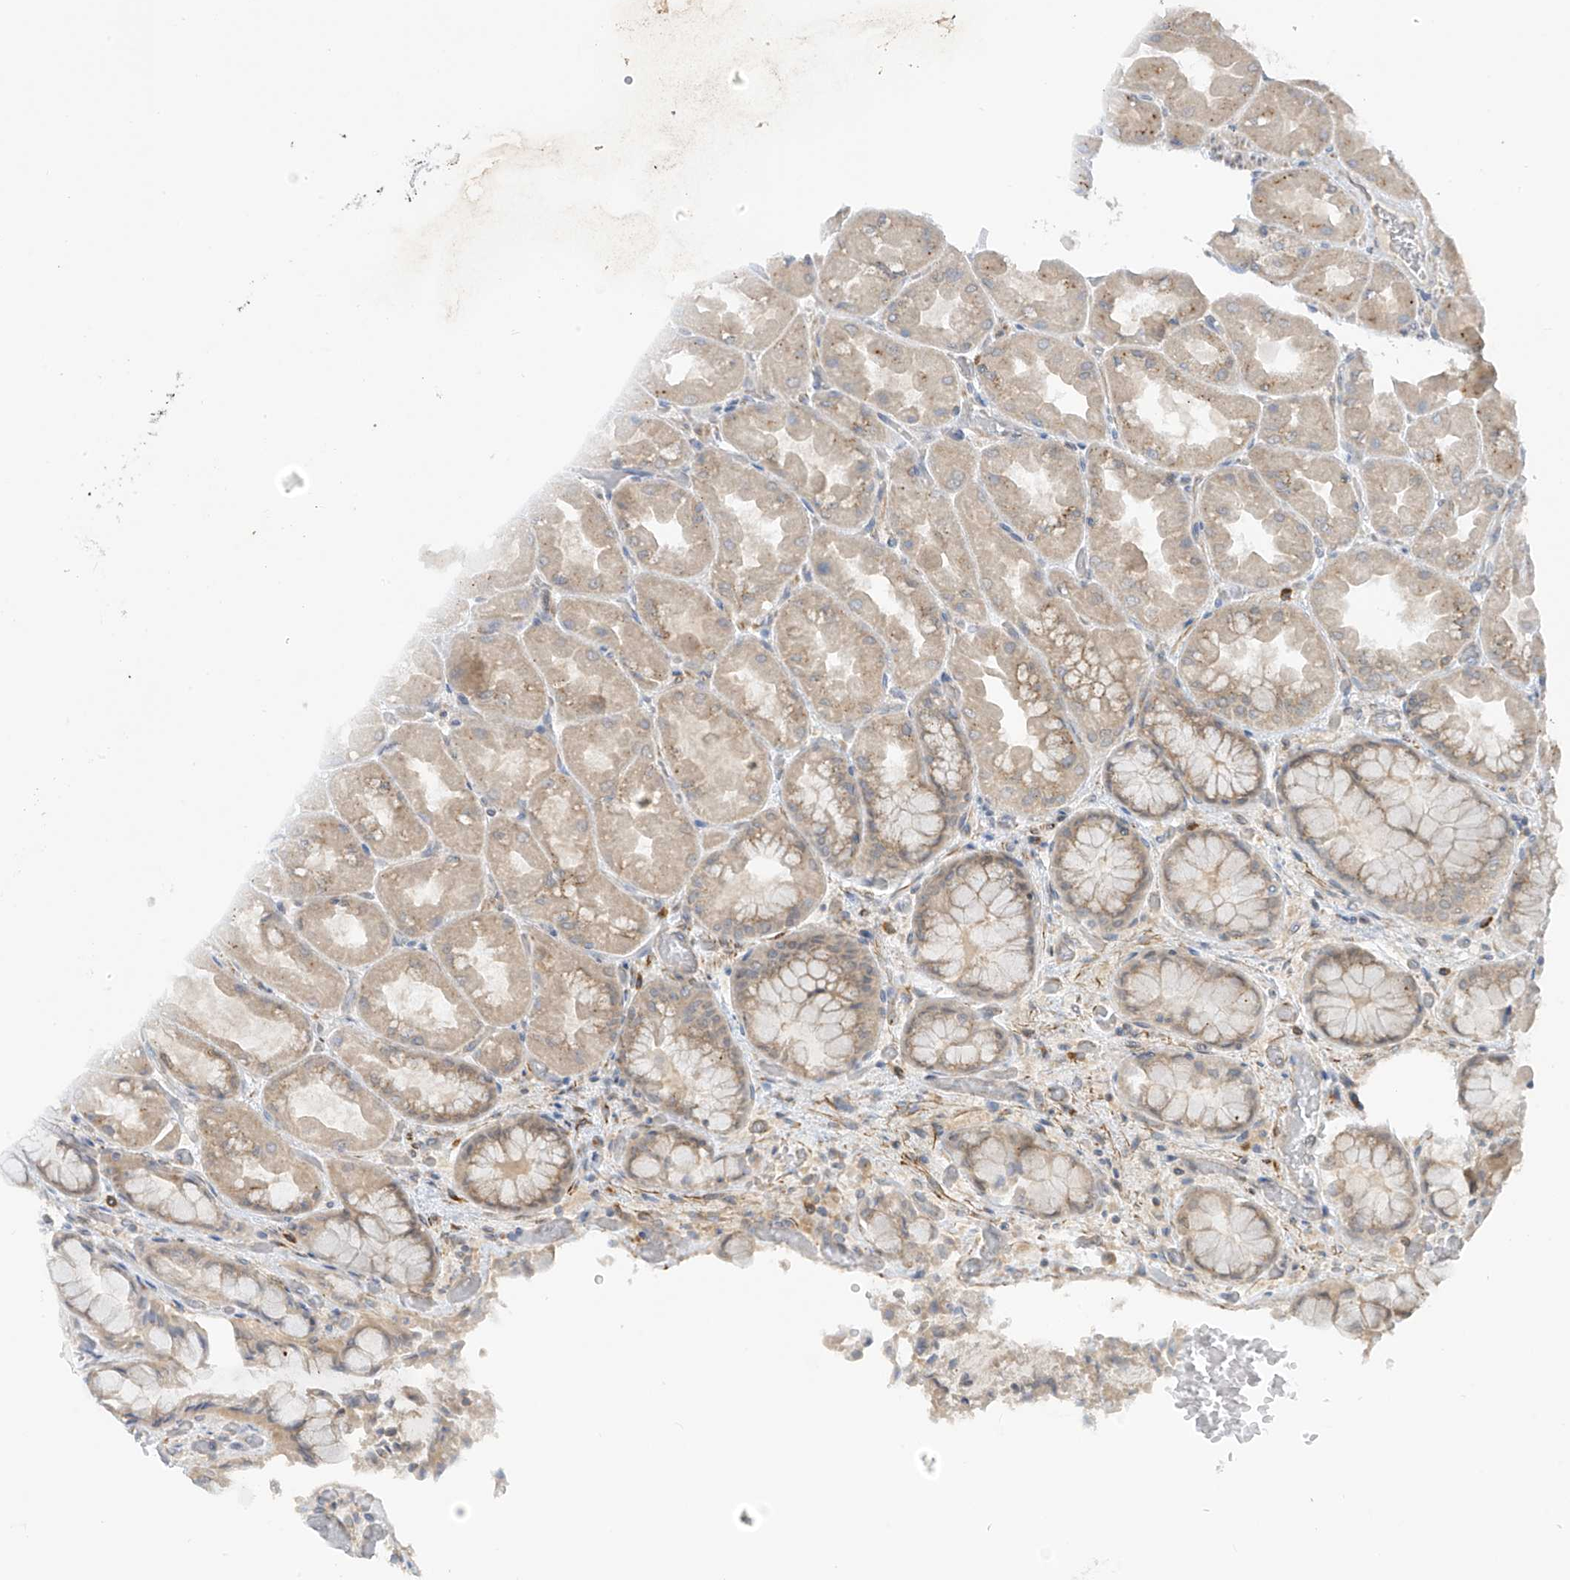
{"staining": {"intensity": "moderate", "quantity": "25%-75%", "location": "cytoplasmic/membranous"}, "tissue": "stomach", "cell_type": "Glandular cells", "image_type": "normal", "snomed": [{"axis": "morphology", "description": "Normal tissue, NOS"}, {"axis": "topography", "description": "Stomach"}], "caption": "Normal stomach demonstrates moderate cytoplasmic/membranous expression in approximately 25%-75% of glandular cells, visualized by immunohistochemistry. (brown staining indicates protein expression, while blue staining denotes nuclei).", "gene": "HS6ST2", "patient": {"sex": "female", "age": 61}}